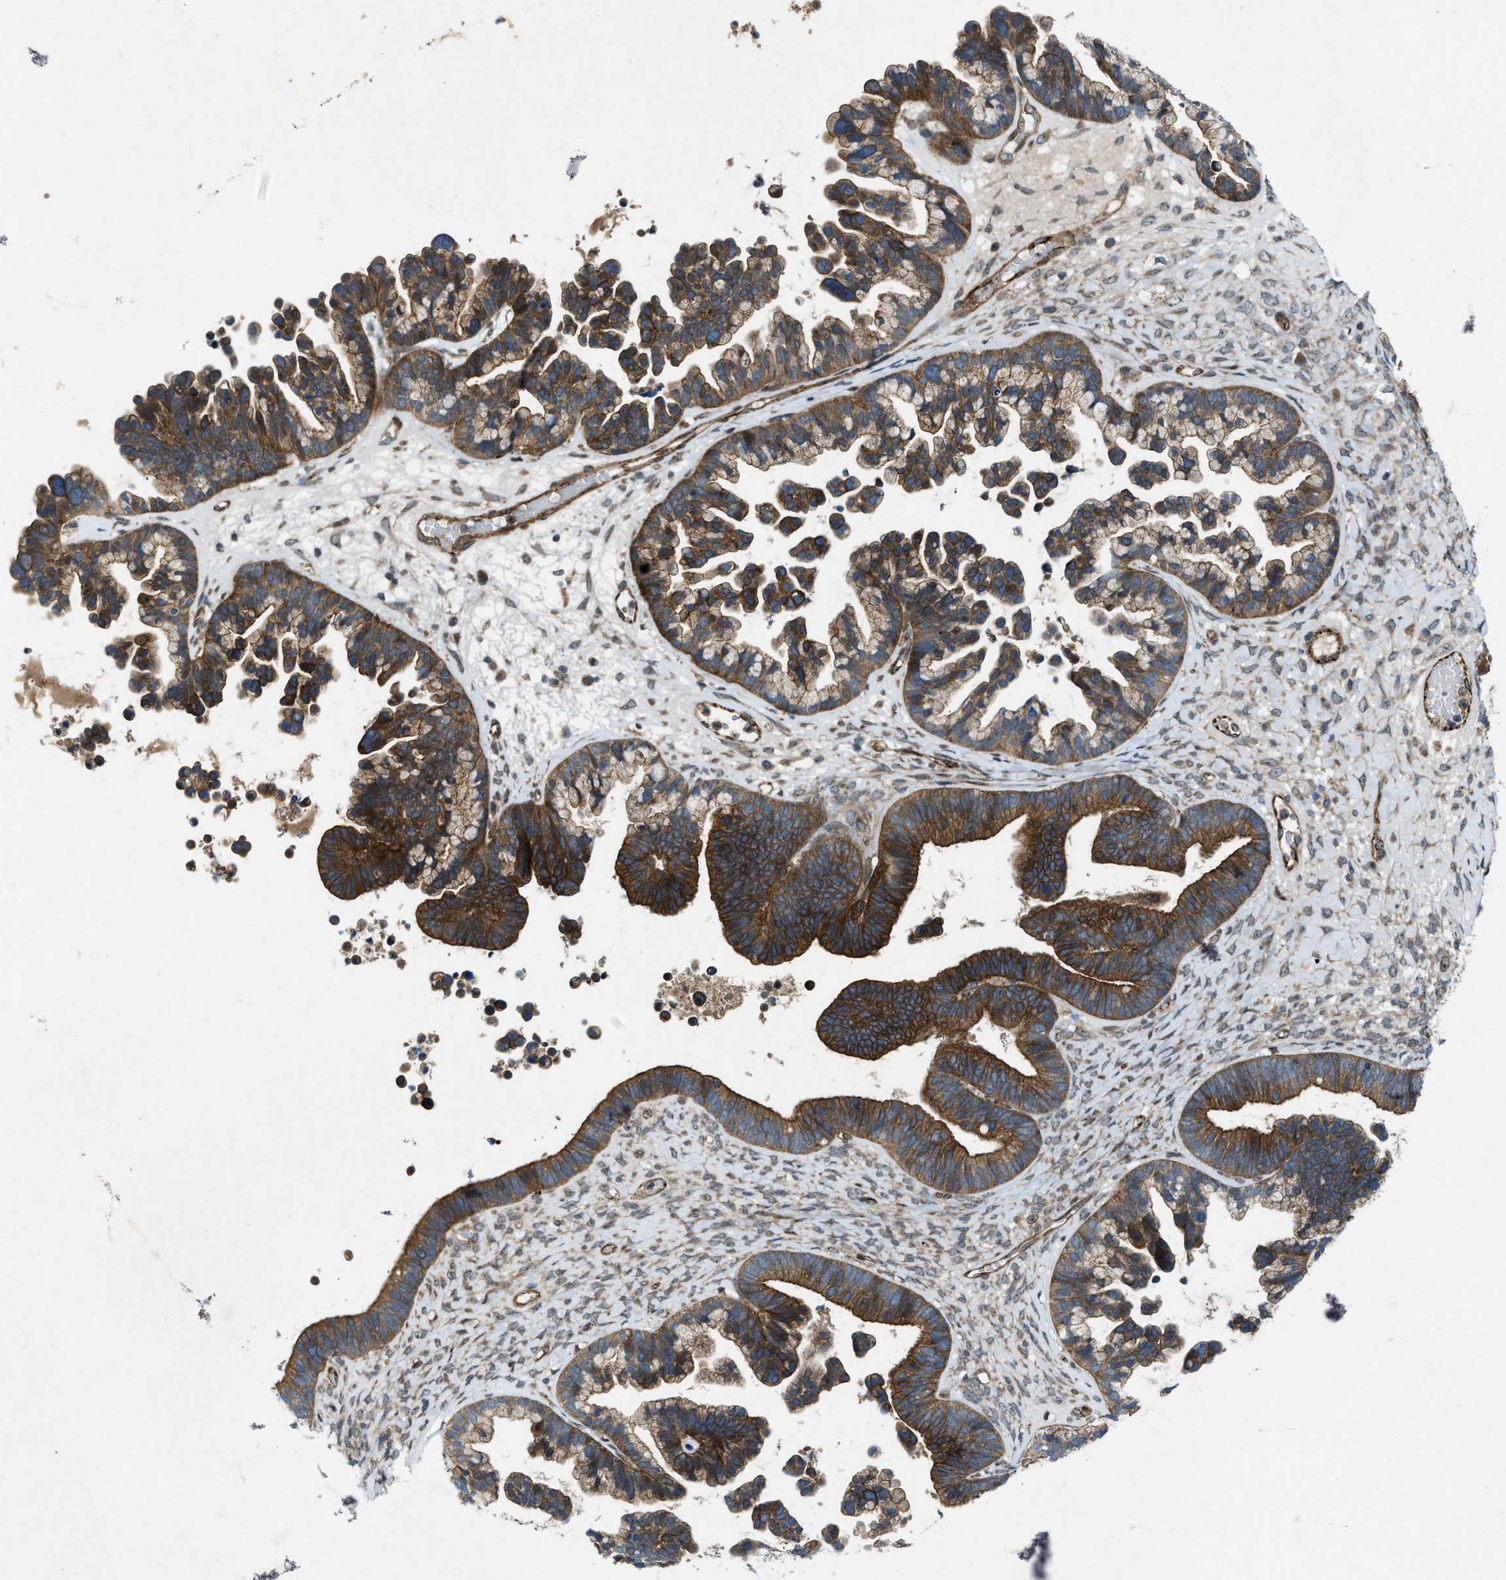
{"staining": {"intensity": "strong", "quantity": ">75%", "location": "cytoplasmic/membranous"}, "tissue": "ovarian cancer", "cell_type": "Tumor cells", "image_type": "cancer", "snomed": [{"axis": "morphology", "description": "Cystadenocarcinoma, serous, NOS"}, {"axis": "topography", "description": "Ovary"}], "caption": "Ovarian cancer tissue exhibits strong cytoplasmic/membranous expression in about >75% of tumor cells (DAB IHC, brown staining for protein, blue staining for nuclei).", "gene": "URGCP", "patient": {"sex": "female", "age": 56}}